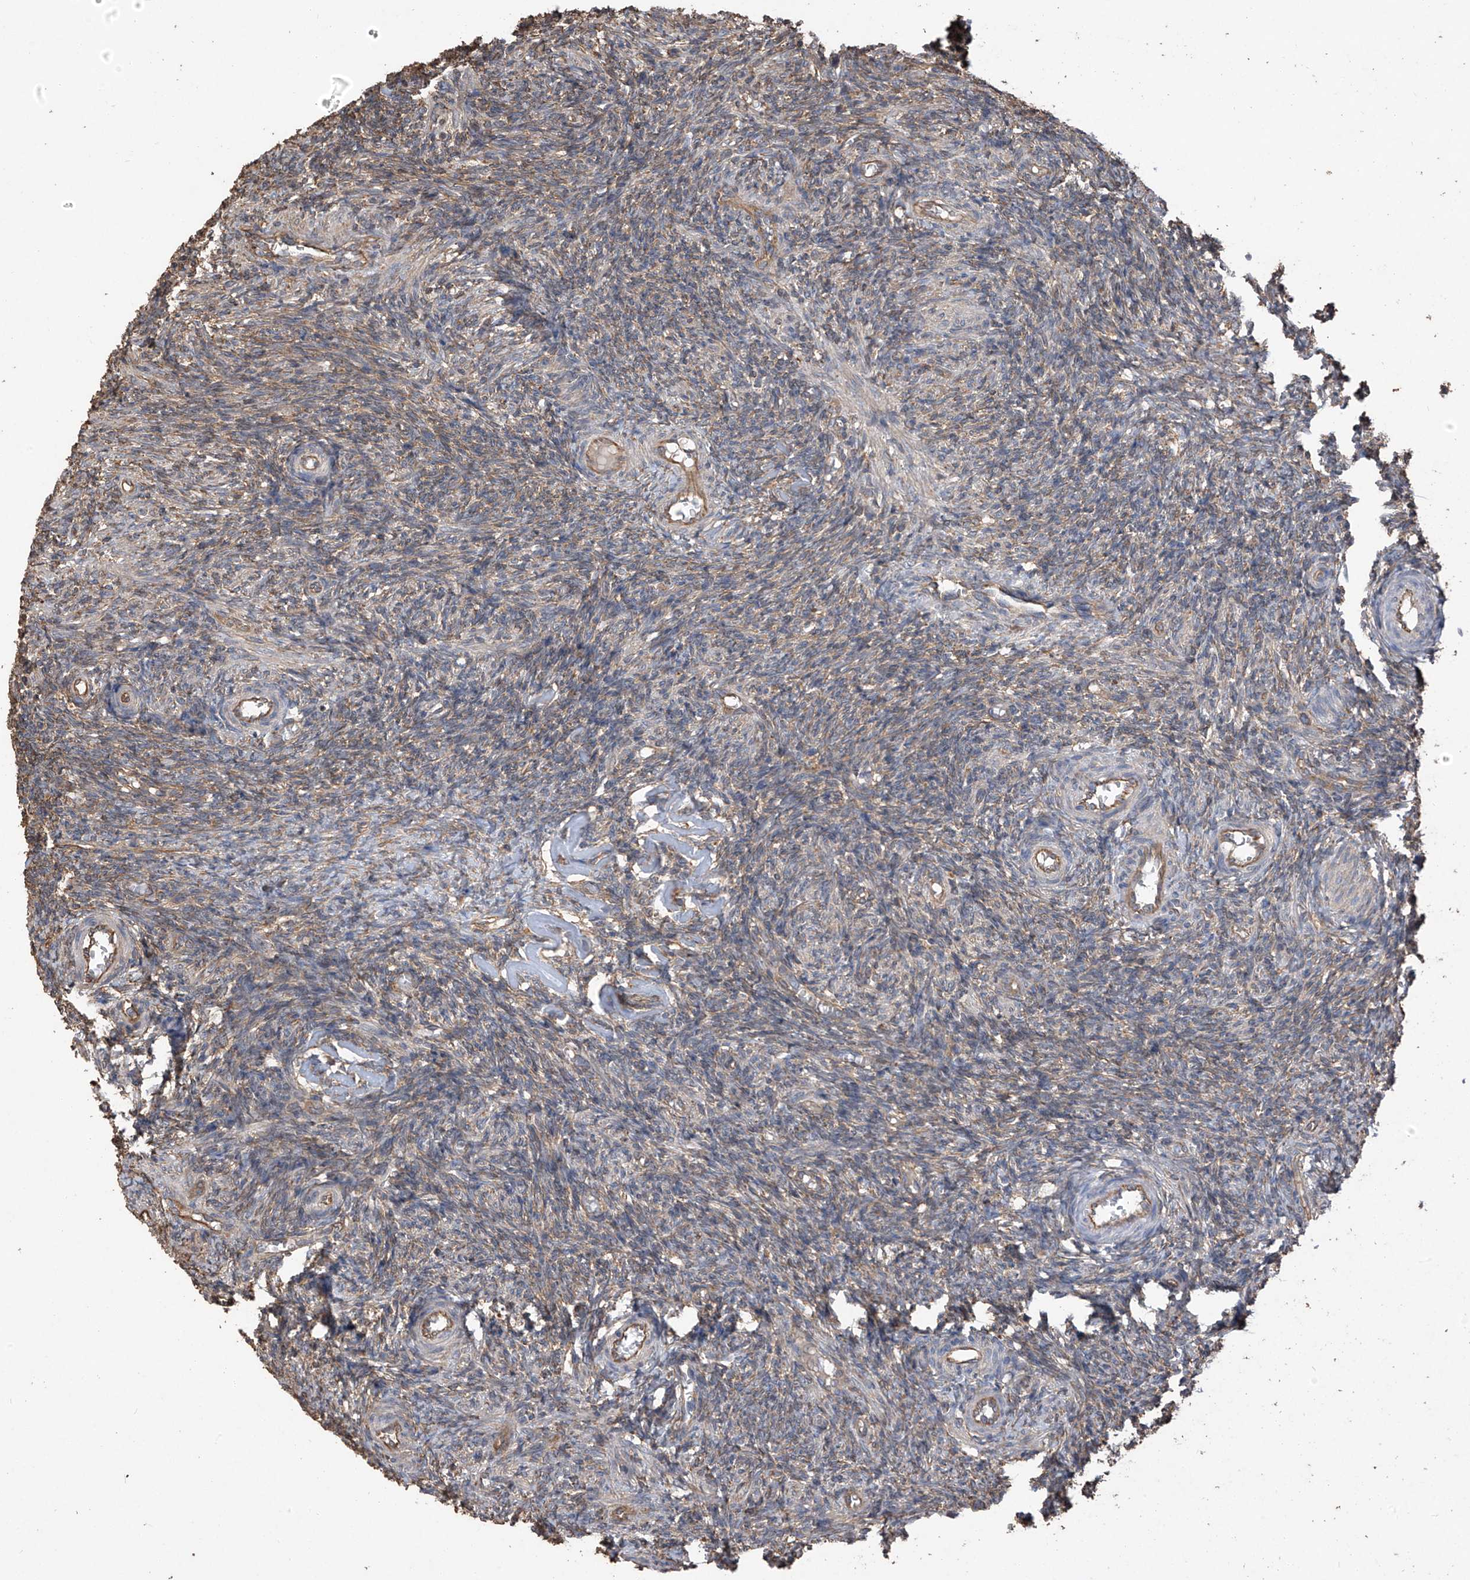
{"staining": {"intensity": "weak", "quantity": "25%-75%", "location": "cytoplasmic/membranous"}, "tissue": "ovary", "cell_type": "Ovarian stroma cells", "image_type": "normal", "snomed": [{"axis": "morphology", "description": "Normal tissue, NOS"}, {"axis": "topography", "description": "Ovary"}], "caption": "Immunohistochemistry (IHC) staining of benign ovary, which exhibits low levels of weak cytoplasmic/membranous expression in about 25%-75% of ovarian stroma cells indicating weak cytoplasmic/membranous protein expression. The staining was performed using DAB (3,3'-diaminobenzidine) (brown) for protein detection and nuclei were counterstained in hematoxylin (blue).", "gene": "AGBL5", "patient": {"sex": "female", "age": 27}}